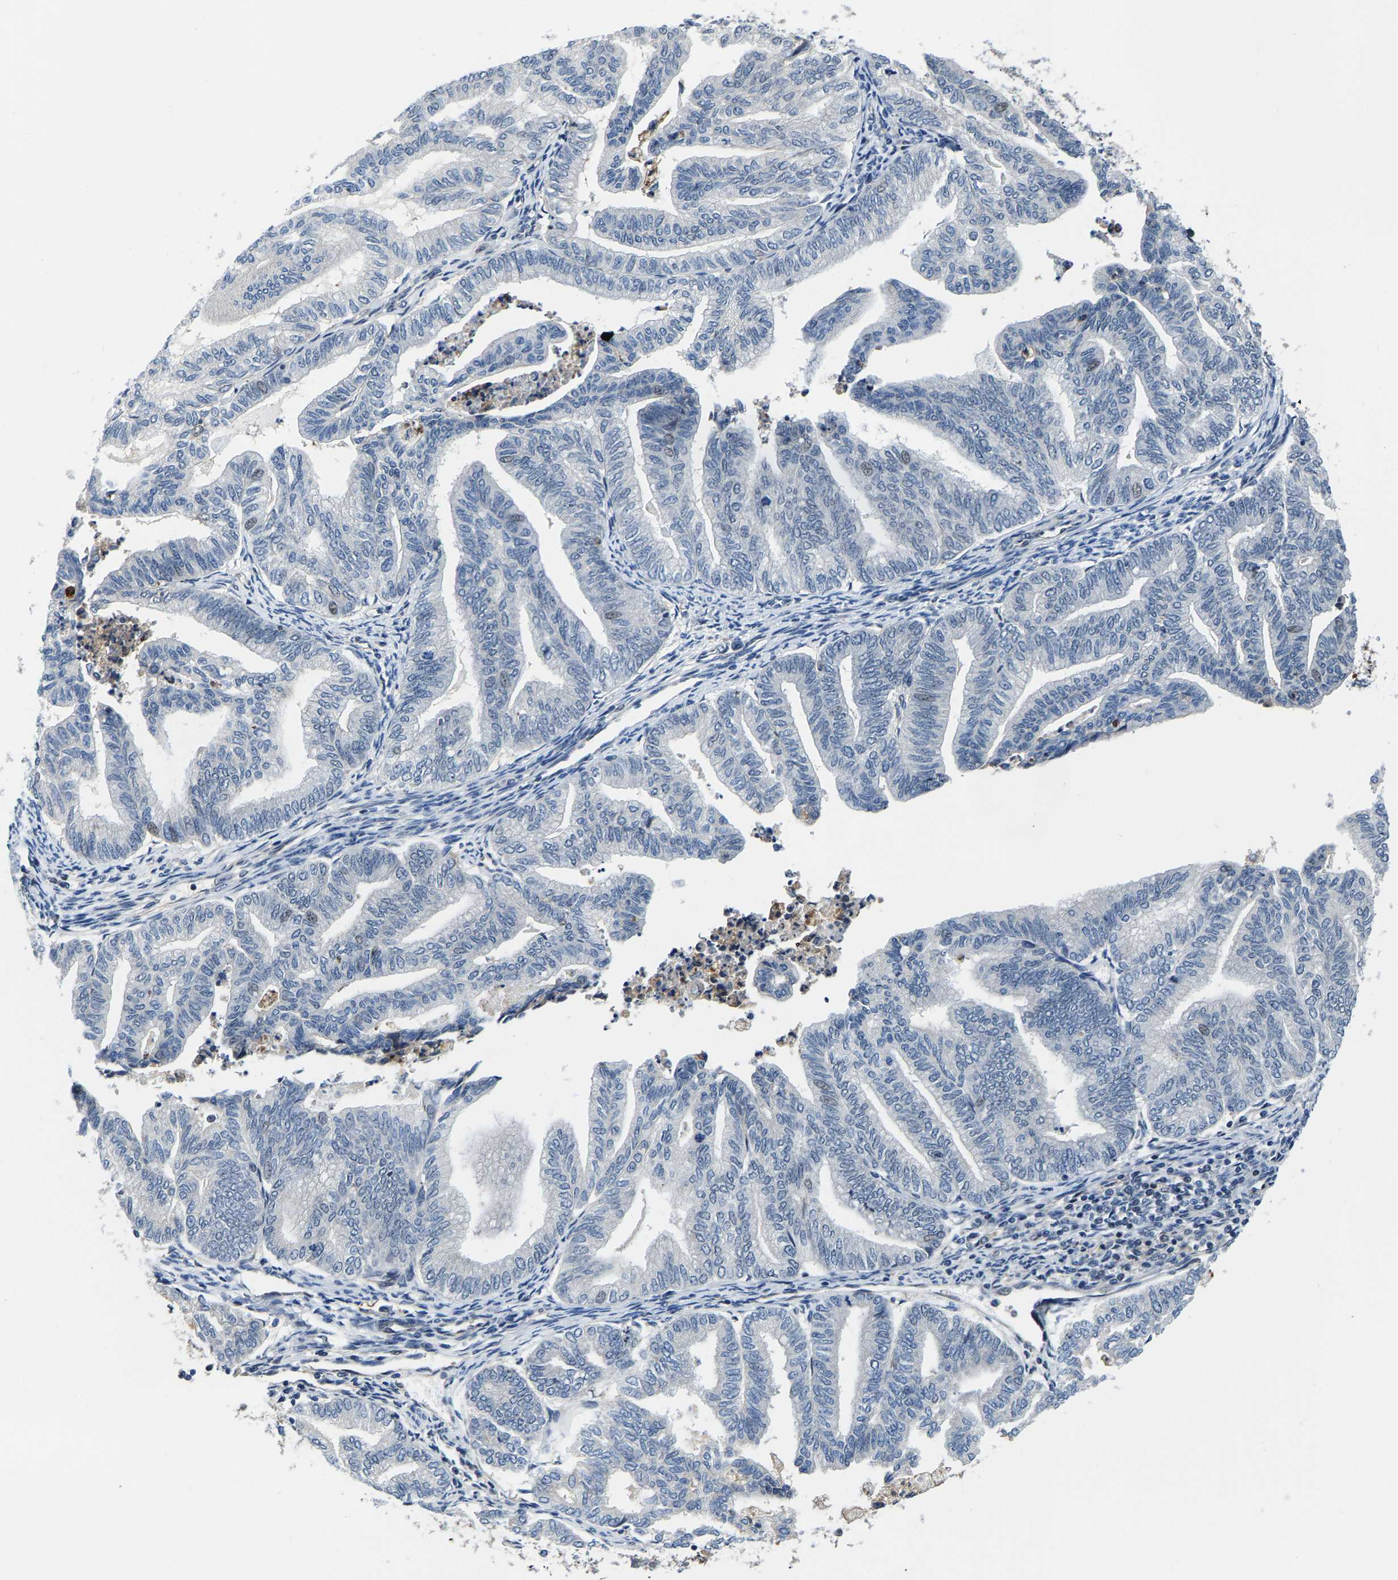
{"staining": {"intensity": "negative", "quantity": "none", "location": "none"}, "tissue": "endometrial cancer", "cell_type": "Tumor cells", "image_type": "cancer", "snomed": [{"axis": "morphology", "description": "Adenocarcinoma, NOS"}, {"axis": "topography", "description": "Endometrium"}], "caption": "This histopathology image is of endometrial adenocarcinoma stained with IHC to label a protein in brown with the nuclei are counter-stained blue. There is no positivity in tumor cells. (Immunohistochemistry, brightfield microscopy, high magnification).", "gene": "GTPBP10", "patient": {"sex": "female", "age": 79}}